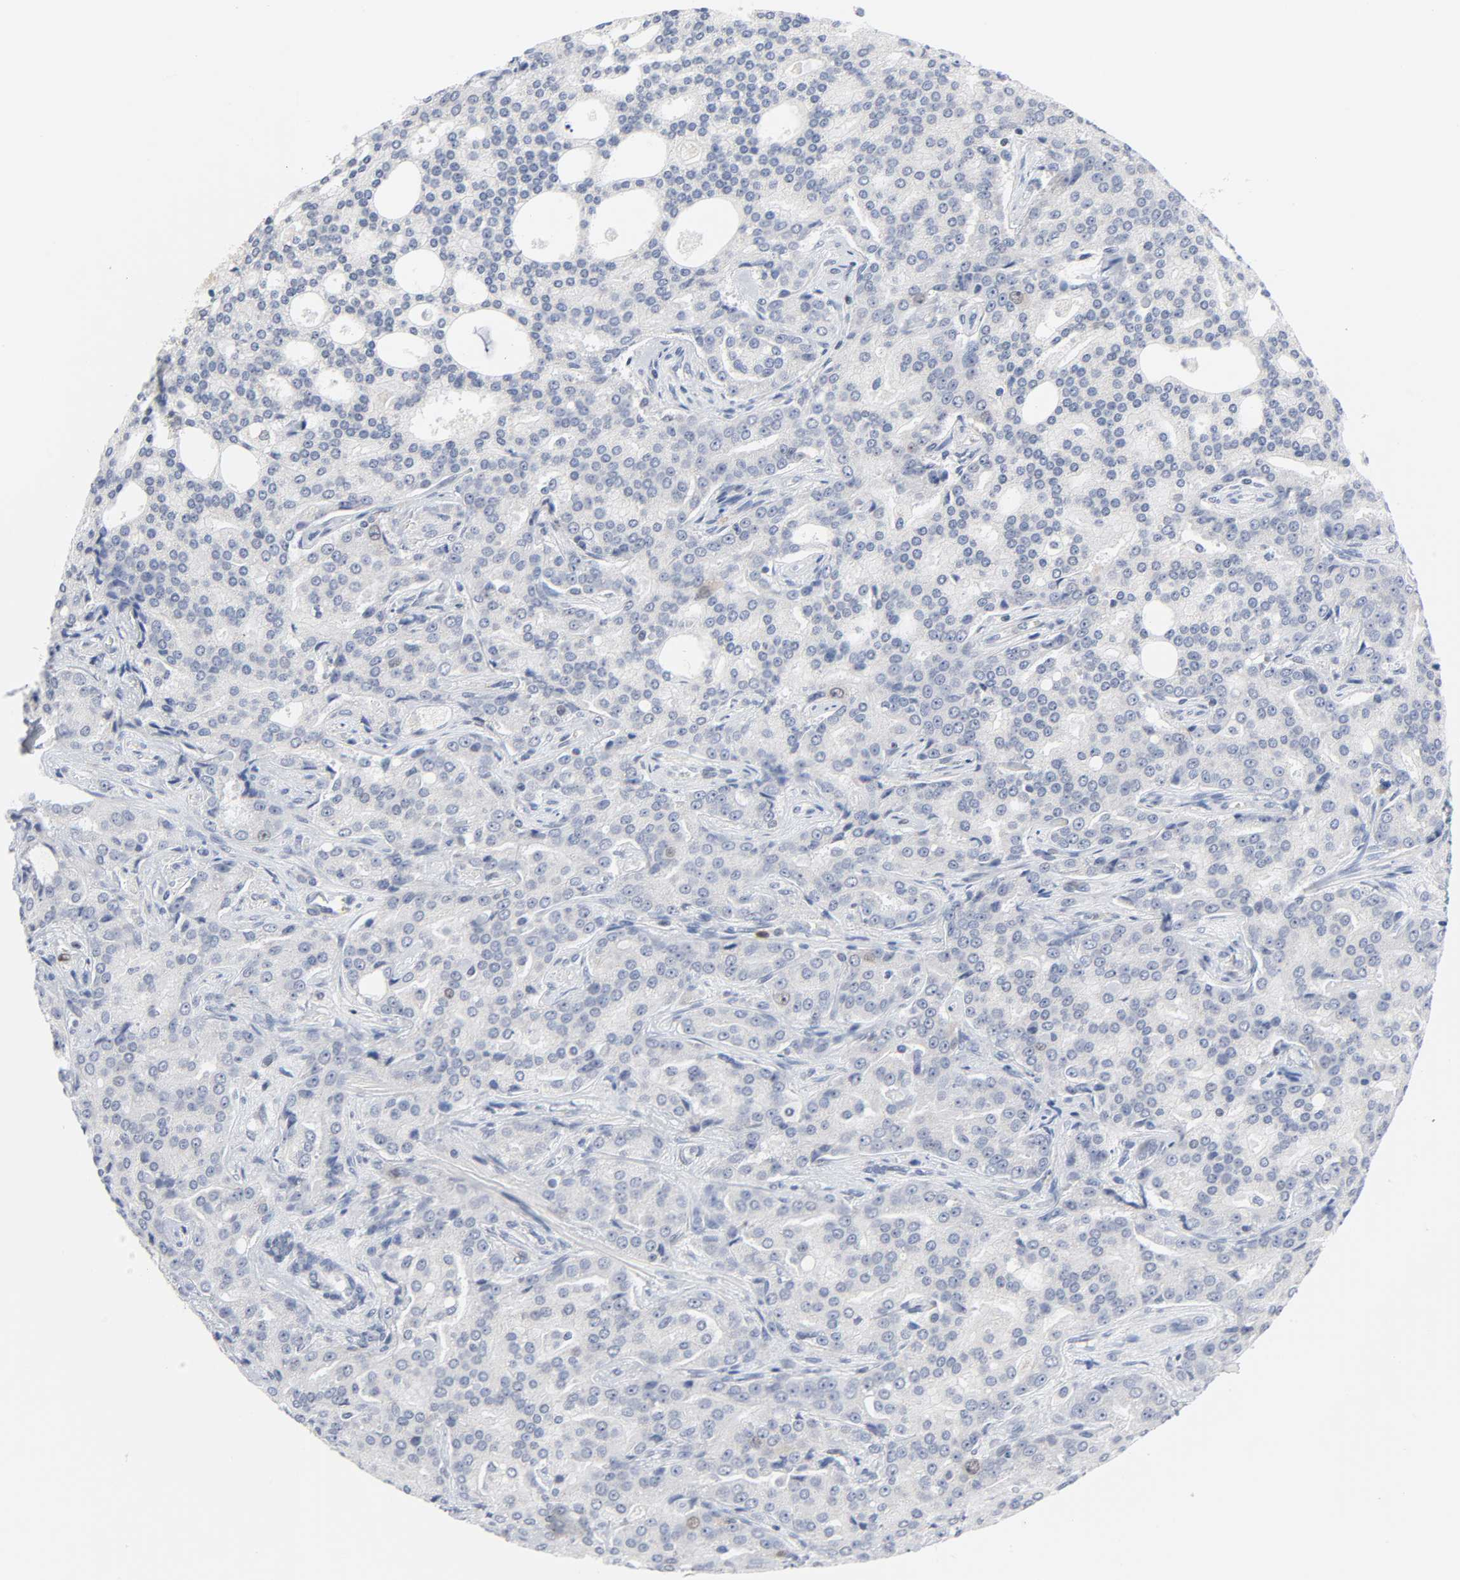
{"staining": {"intensity": "negative", "quantity": "none", "location": "none"}, "tissue": "prostate cancer", "cell_type": "Tumor cells", "image_type": "cancer", "snomed": [{"axis": "morphology", "description": "Adenocarcinoma, High grade"}, {"axis": "topography", "description": "Prostate"}], "caption": "An immunohistochemistry photomicrograph of prostate cancer (adenocarcinoma (high-grade)) is shown. There is no staining in tumor cells of prostate cancer (adenocarcinoma (high-grade)). (Brightfield microscopy of DAB IHC at high magnification).", "gene": "WEE1", "patient": {"sex": "male", "age": 72}}